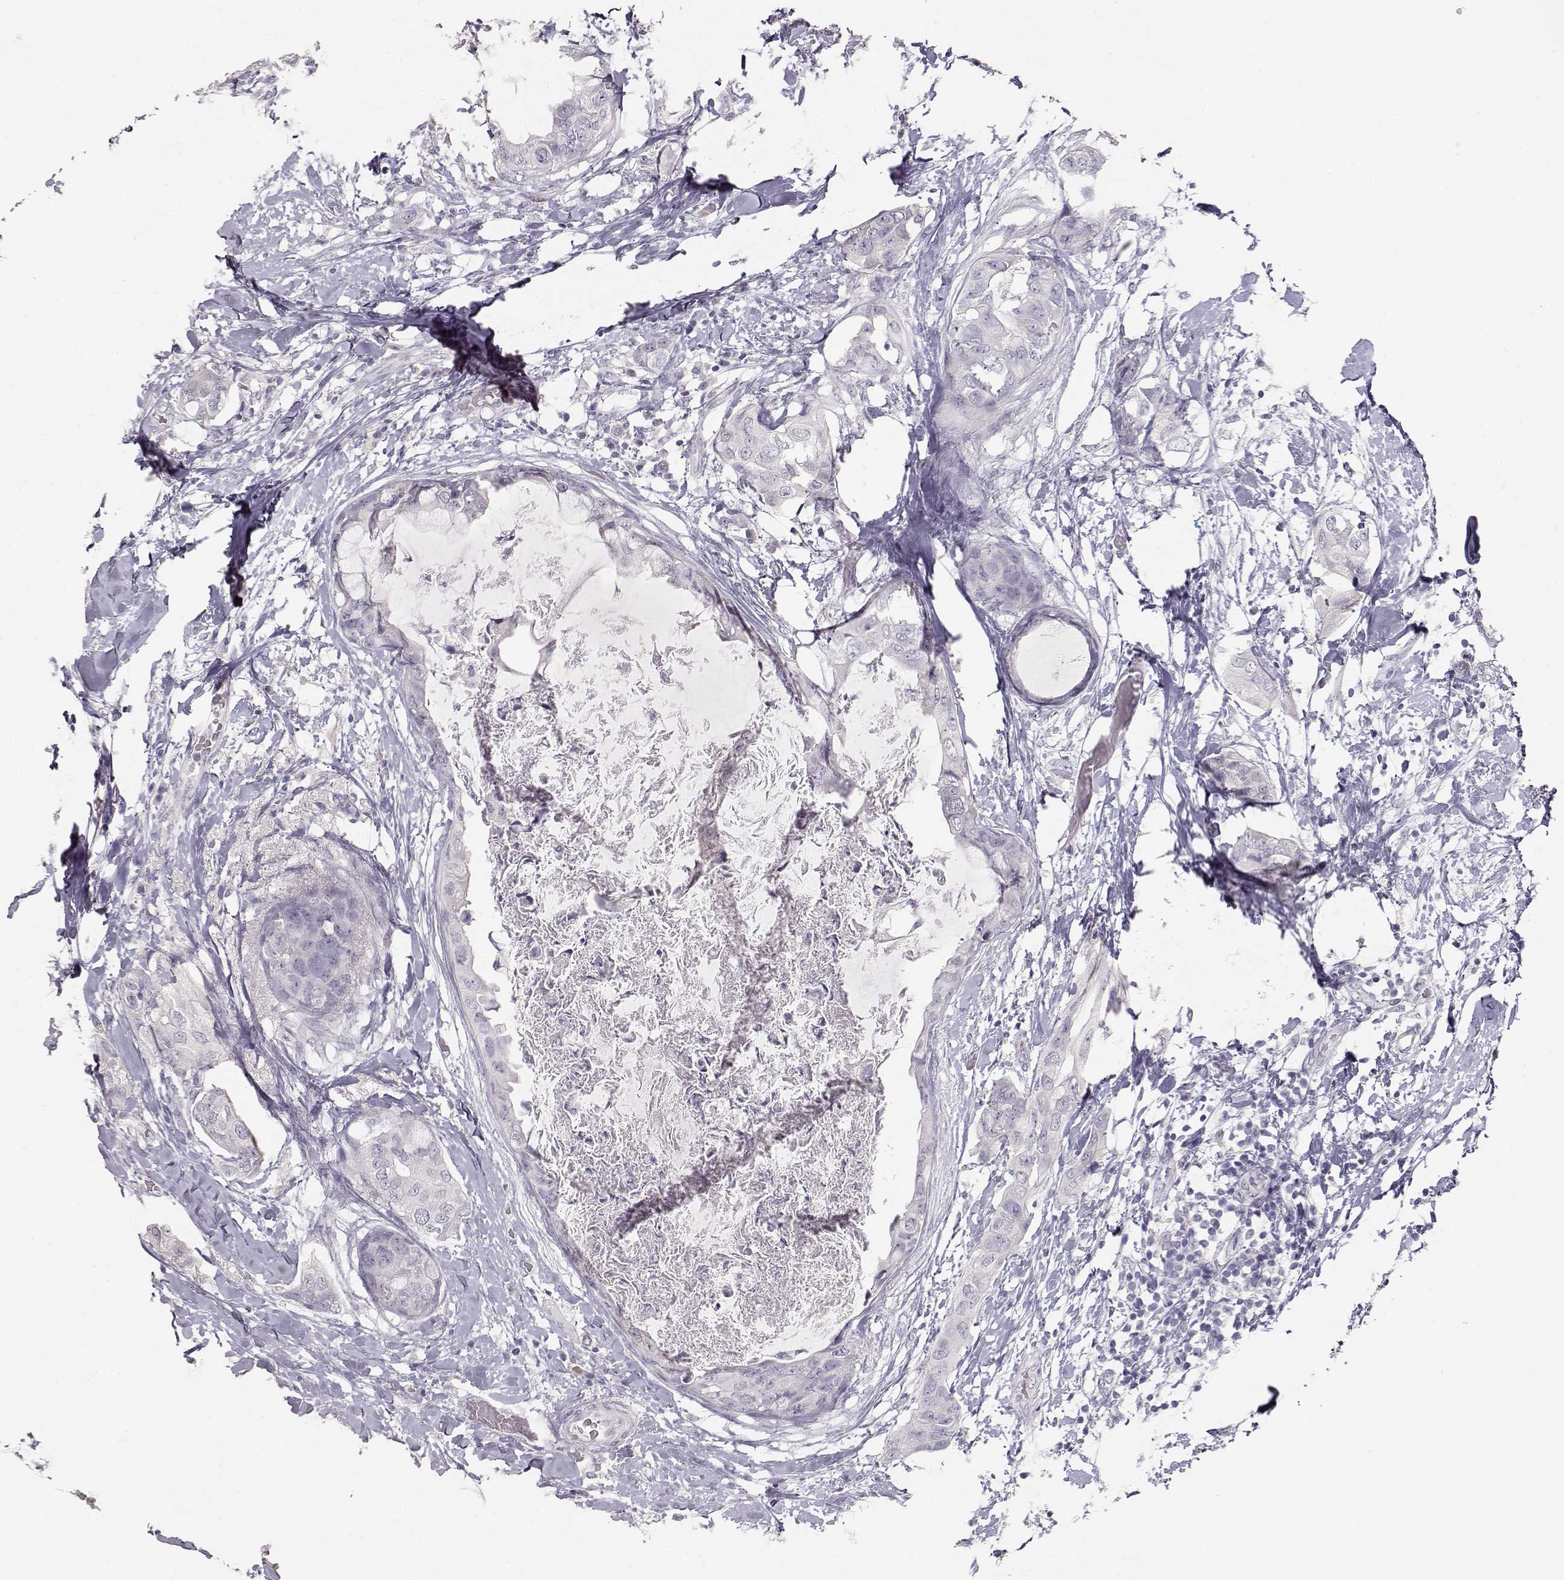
{"staining": {"intensity": "negative", "quantity": "none", "location": "none"}, "tissue": "breast cancer", "cell_type": "Tumor cells", "image_type": "cancer", "snomed": [{"axis": "morphology", "description": "Normal tissue, NOS"}, {"axis": "morphology", "description": "Duct carcinoma"}, {"axis": "topography", "description": "Breast"}], "caption": "Breast cancer (intraductal carcinoma) was stained to show a protein in brown. There is no significant positivity in tumor cells.", "gene": "TKTL1", "patient": {"sex": "female", "age": 40}}